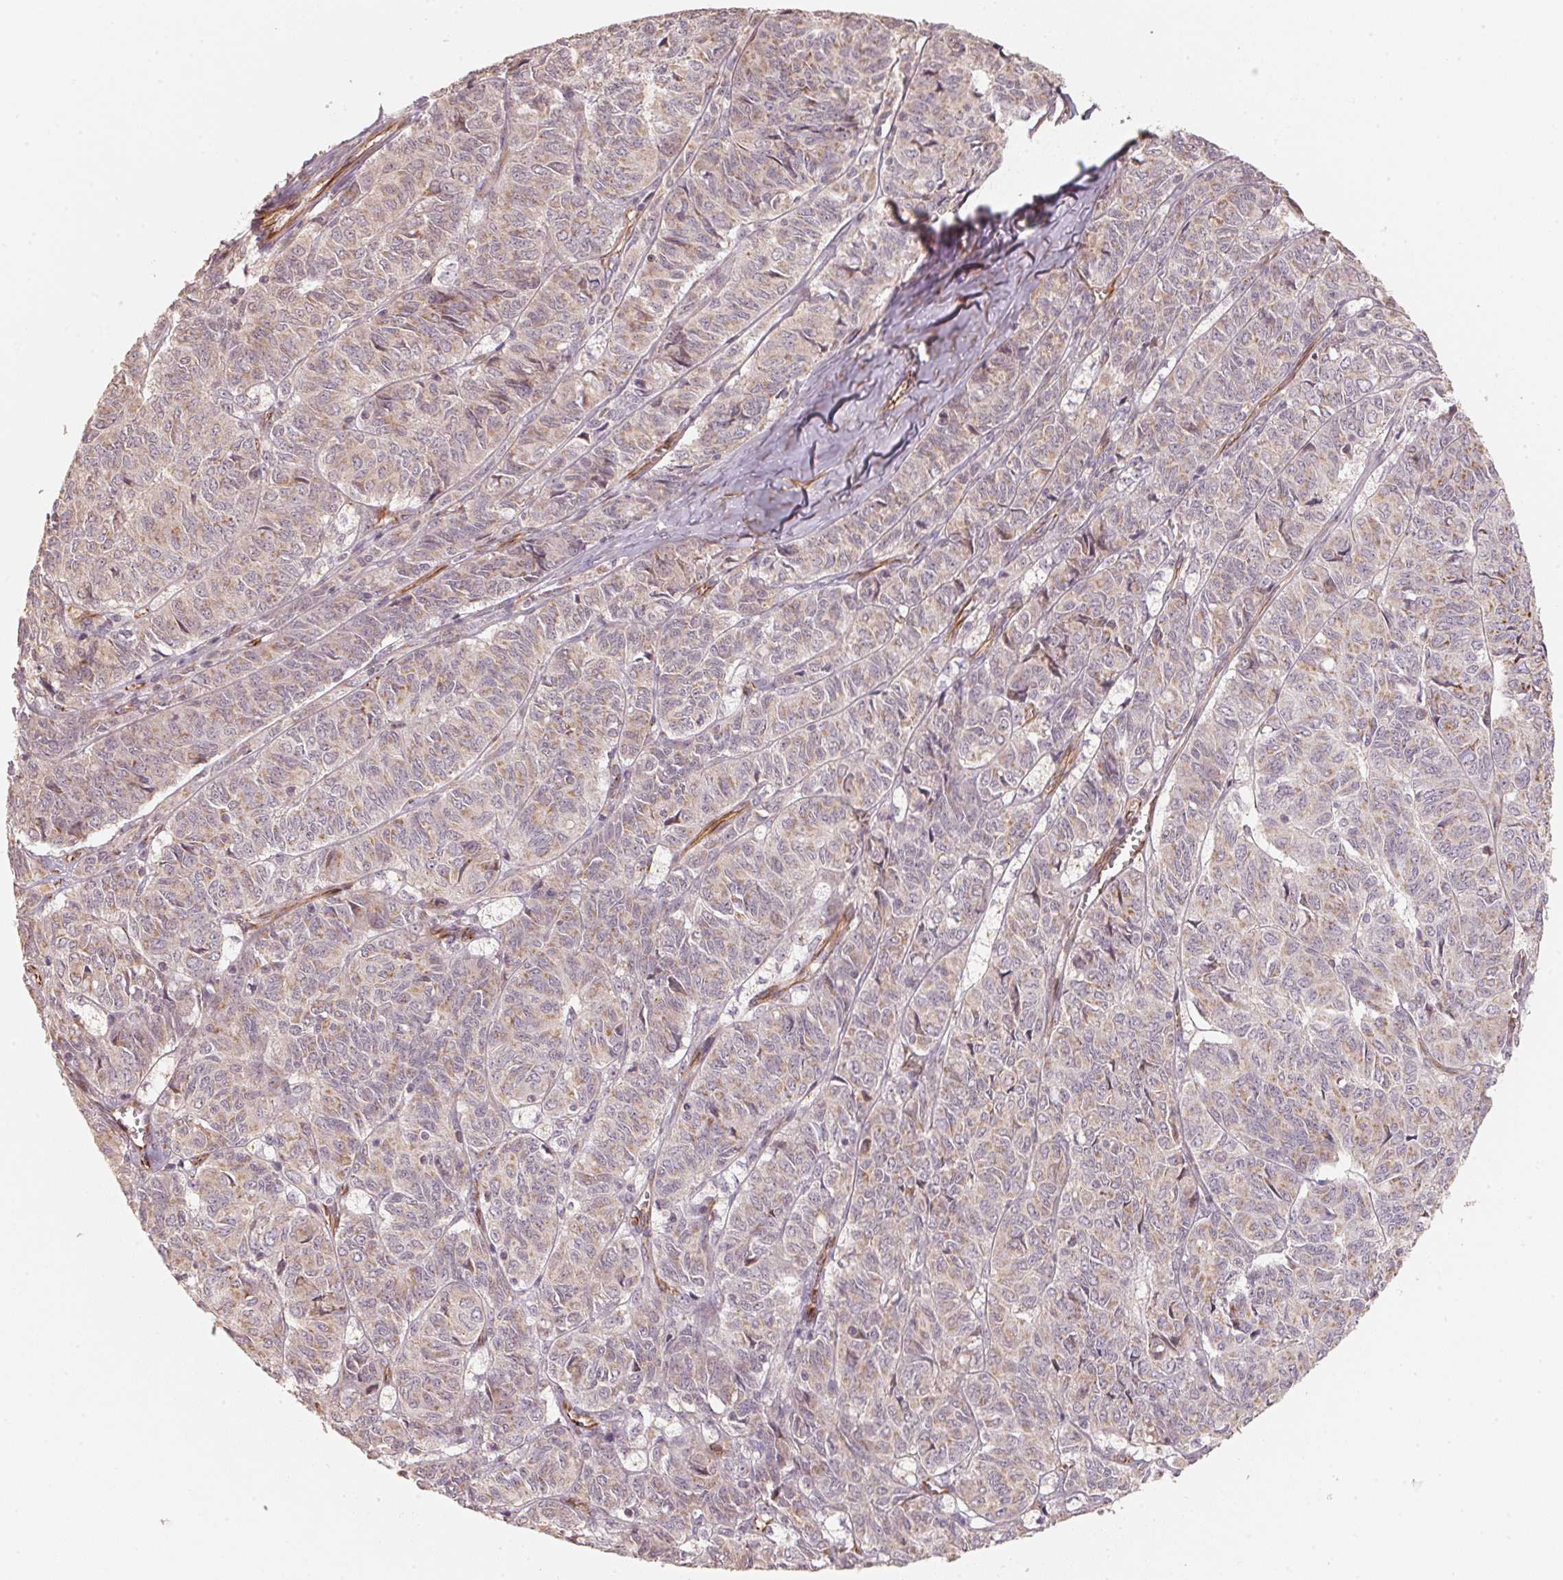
{"staining": {"intensity": "weak", "quantity": "<25%", "location": "cytoplasmic/membranous"}, "tissue": "ovarian cancer", "cell_type": "Tumor cells", "image_type": "cancer", "snomed": [{"axis": "morphology", "description": "Carcinoma, endometroid"}, {"axis": "topography", "description": "Ovary"}], "caption": "Immunohistochemistry (IHC) image of ovarian endometroid carcinoma stained for a protein (brown), which displays no positivity in tumor cells.", "gene": "TSPAN12", "patient": {"sex": "female", "age": 80}}